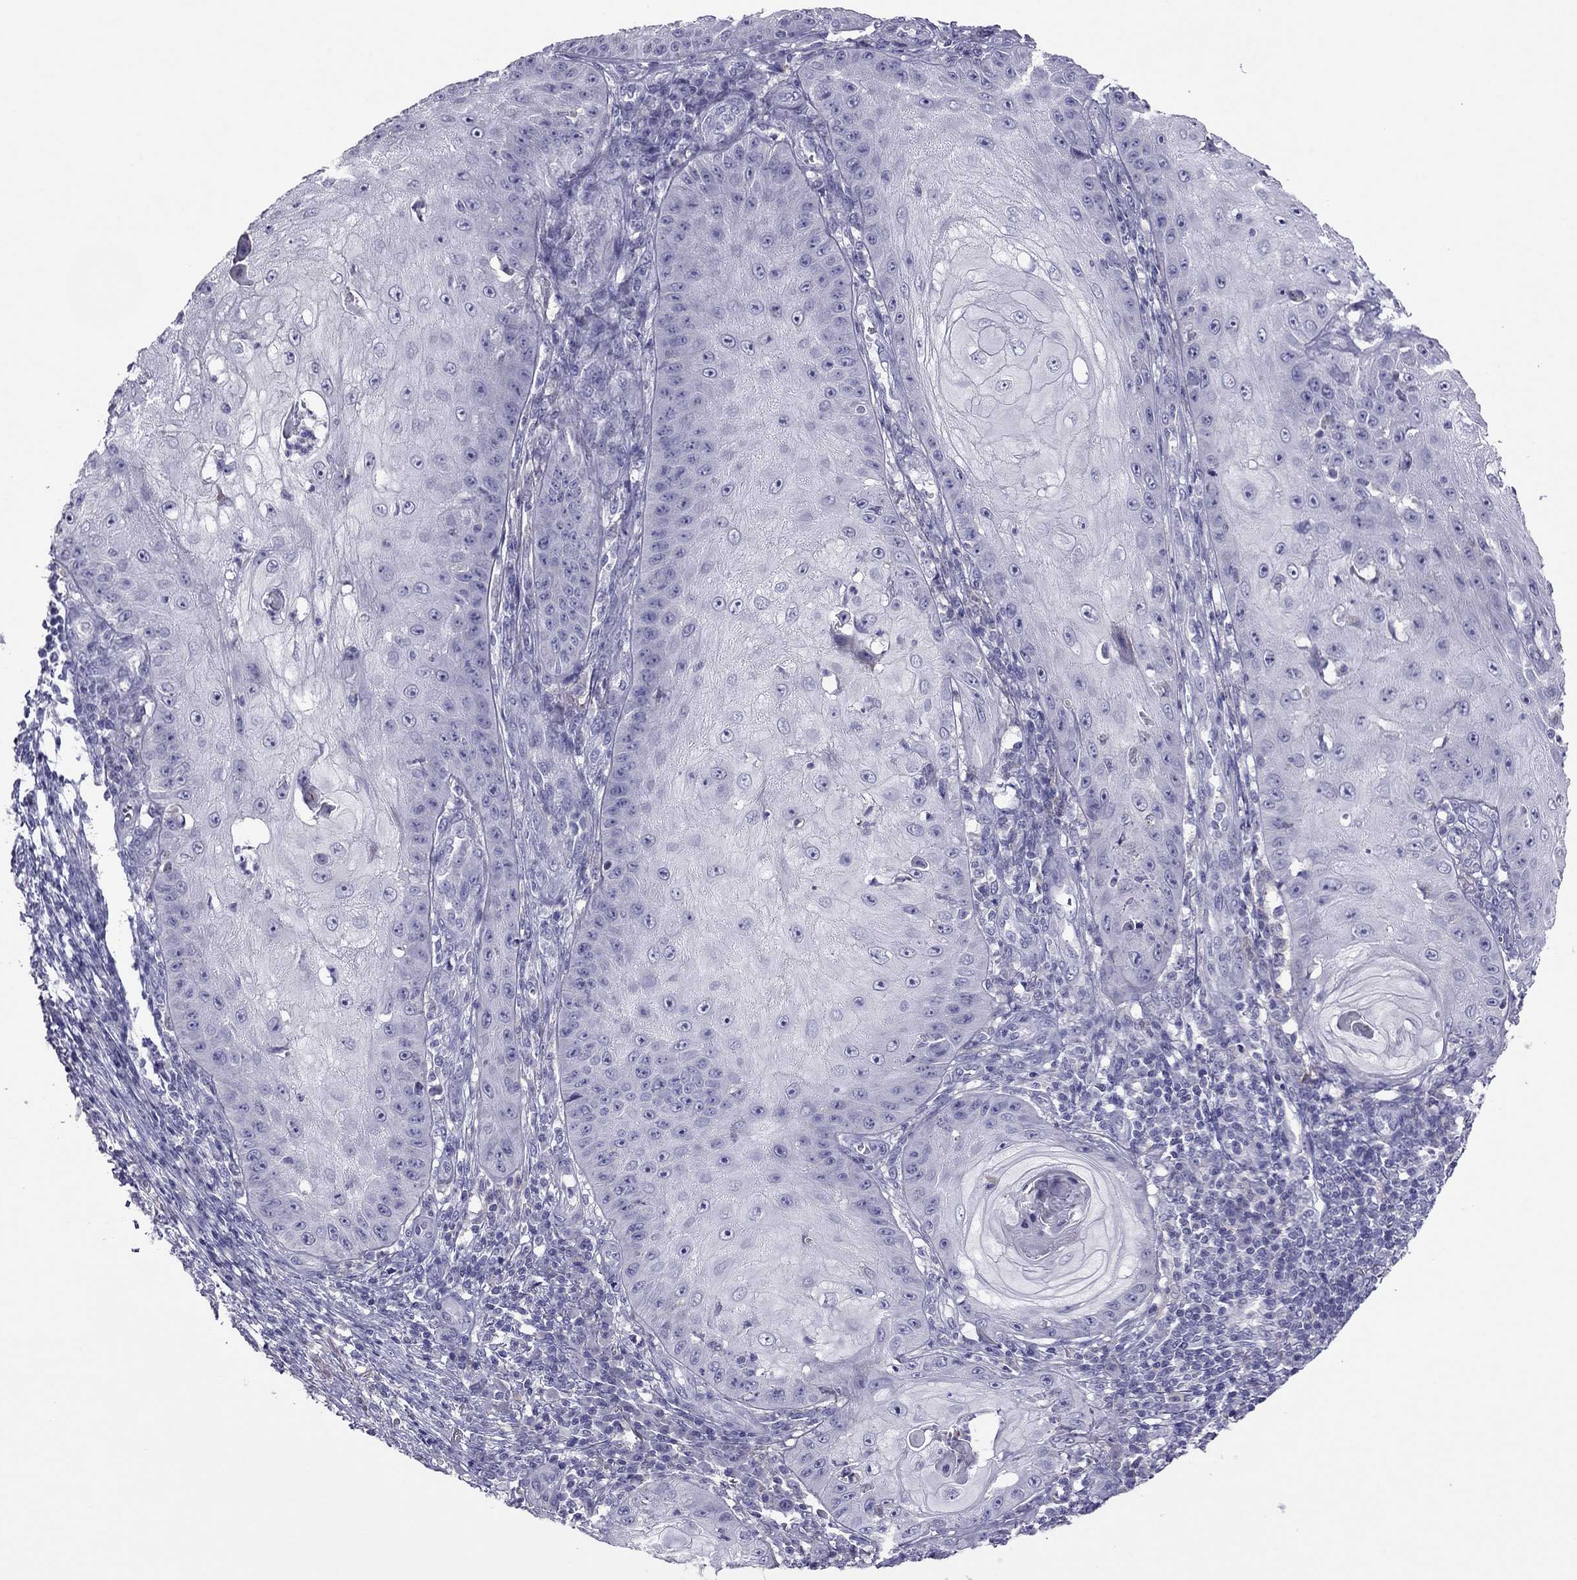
{"staining": {"intensity": "negative", "quantity": "none", "location": "none"}, "tissue": "skin cancer", "cell_type": "Tumor cells", "image_type": "cancer", "snomed": [{"axis": "morphology", "description": "Squamous cell carcinoma, NOS"}, {"axis": "topography", "description": "Skin"}], "caption": "Immunohistochemical staining of human skin squamous cell carcinoma reveals no significant expression in tumor cells. (DAB immunohistochemistry (IHC) with hematoxylin counter stain).", "gene": "RGS8", "patient": {"sex": "male", "age": 70}}